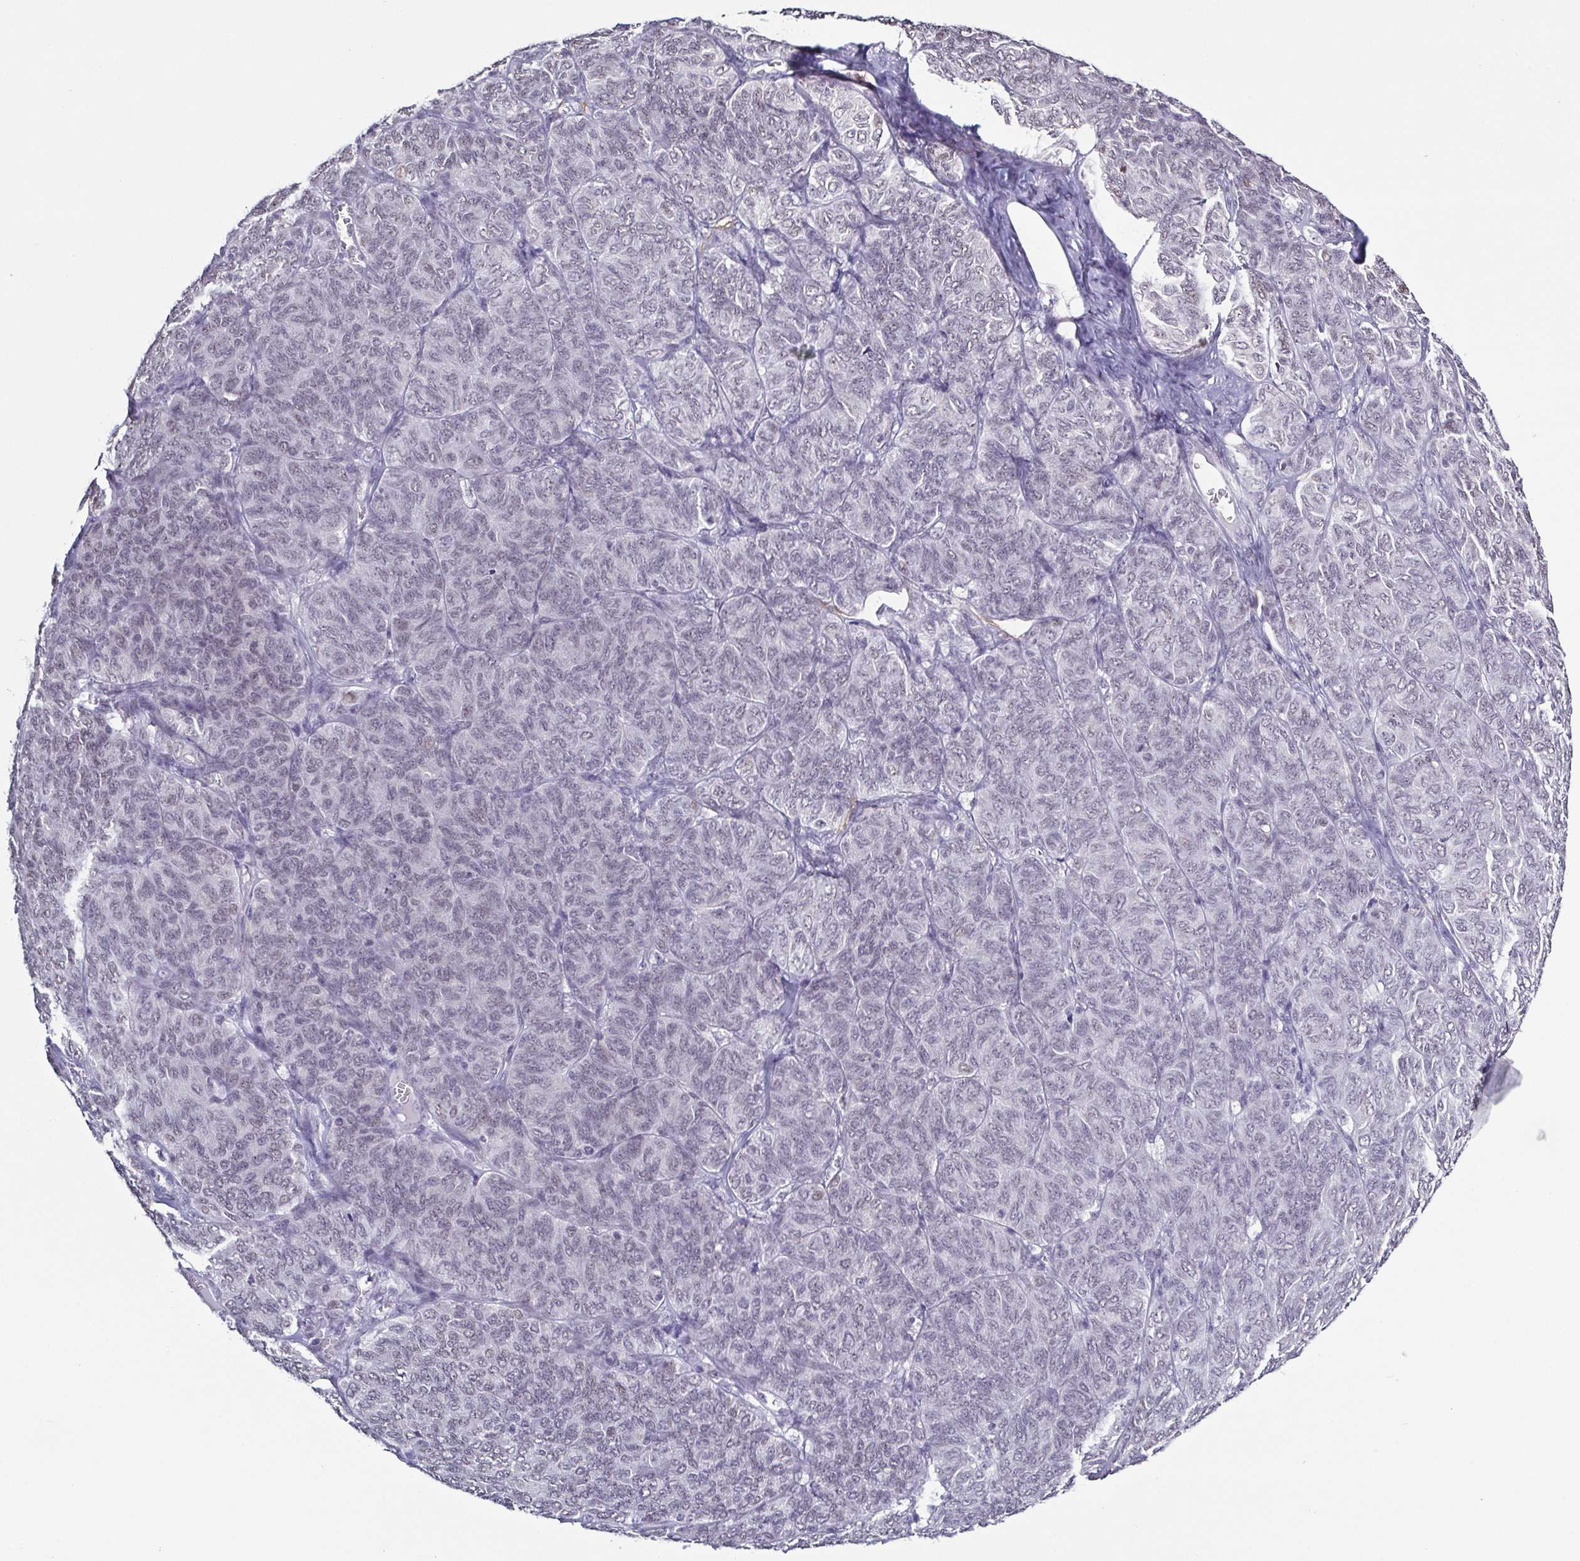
{"staining": {"intensity": "negative", "quantity": "none", "location": "none"}, "tissue": "ovarian cancer", "cell_type": "Tumor cells", "image_type": "cancer", "snomed": [{"axis": "morphology", "description": "Carcinoma, endometroid"}, {"axis": "topography", "description": "Ovary"}], "caption": "This photomicrograph is of ovarian endometroid carcinoma stained with immunohistochemistry to label a protein in brown with the nuclei are counter-stained blue. There is no staining in tumor cells.", "gene": "TMEM92", "patient": {"sex": "female", "age": 80}}